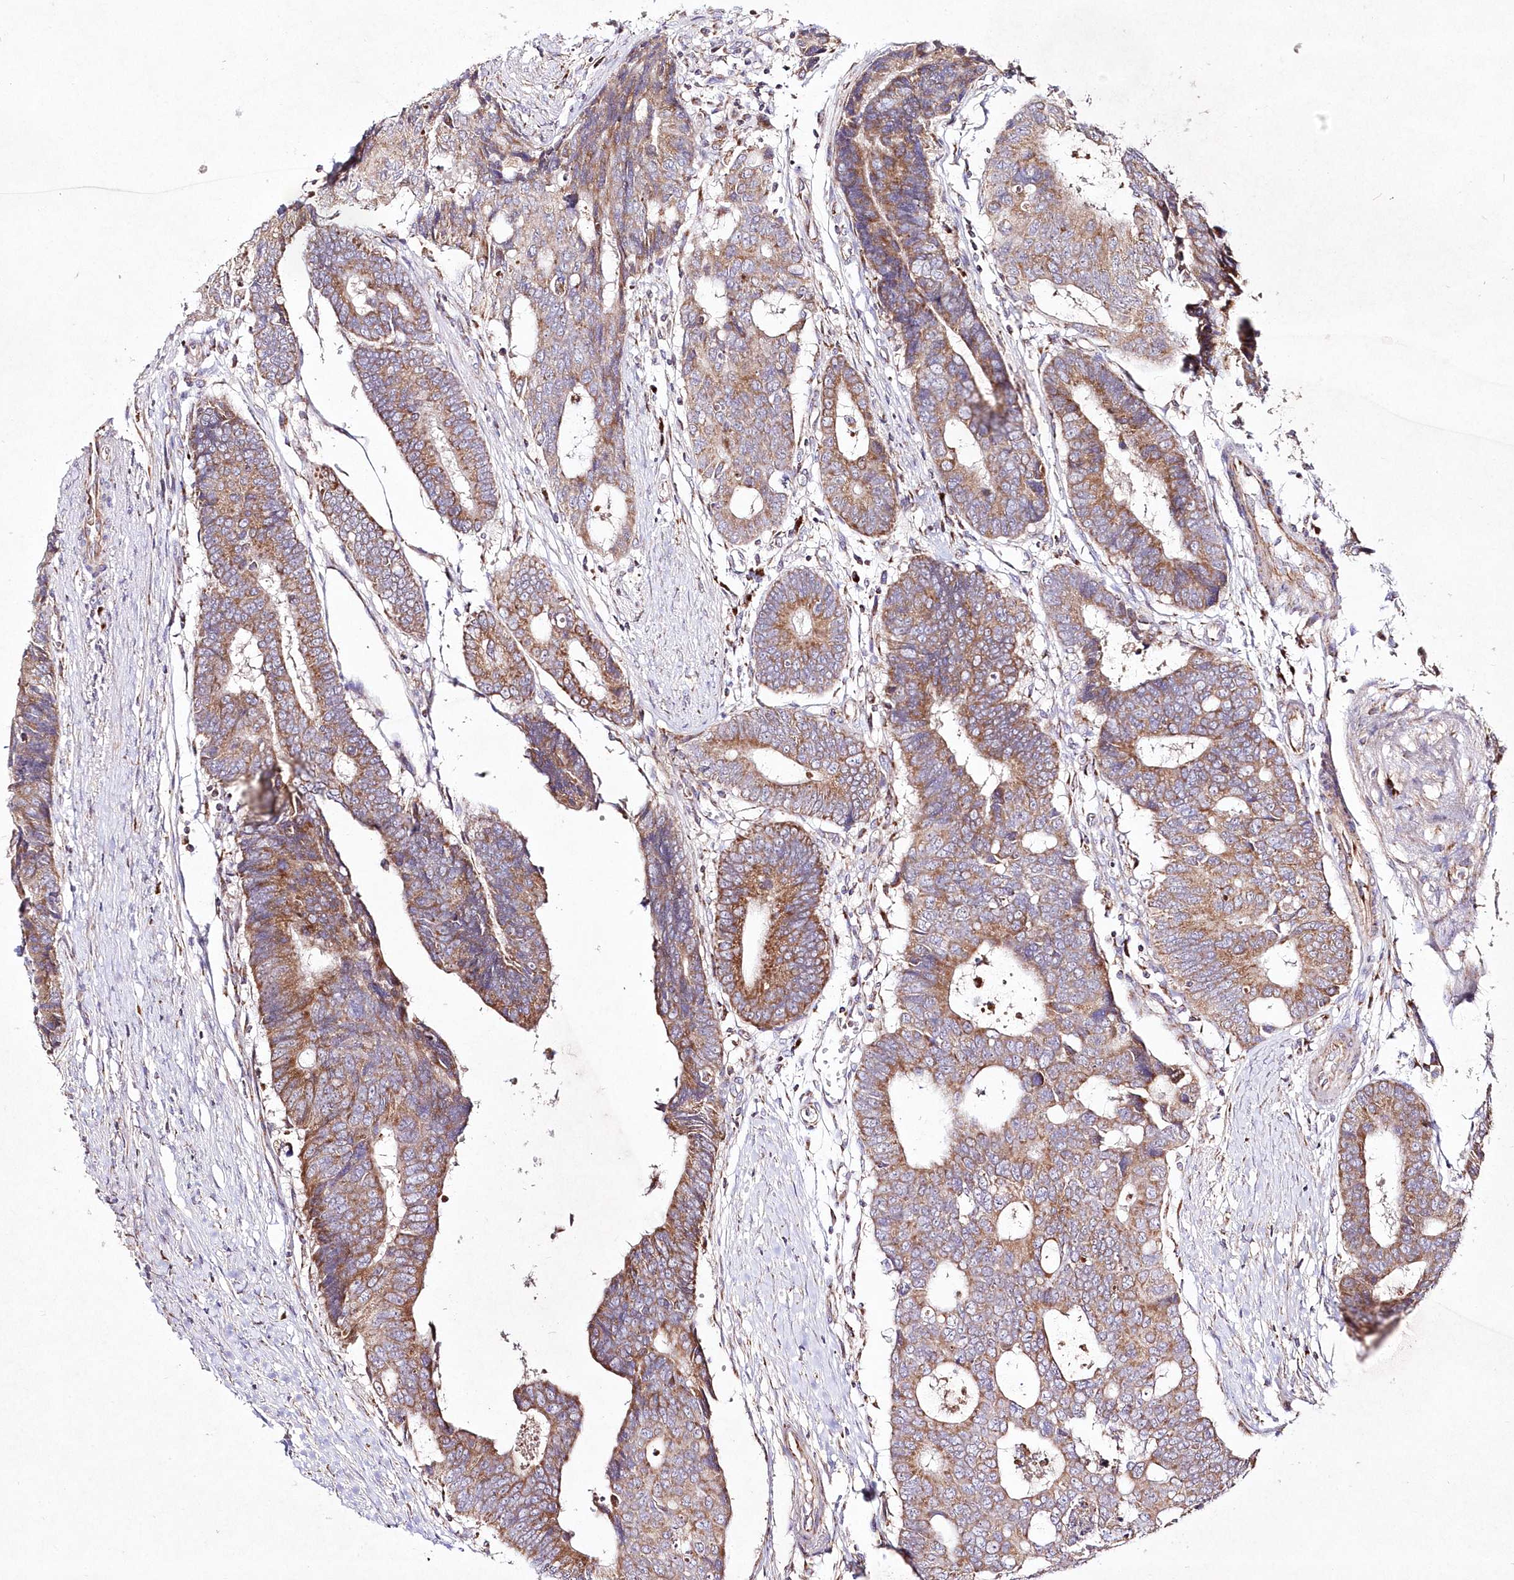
{"staining": {"intensity": "moderate", "quantity": ">75%", "location": "cytoplasmic/membranous"}, "tissue": "colorectal cancer", "cell_type": "Tumor cells", "image_type": "cancer", "snomed": [{"axis": "morphology", "description": "Adenocarcinoma, NOS"}, {"axis": "topography", "description": "Rectum"}], "caption": "Colorectal cancer (adenocarcinoma) stained with a brown dye shows moderate cytoplasmic/membranous positive staining in approximately >75% of tumor cells.", "gene": "DNA2", "patient": {"sex": "male", "age": 84}}